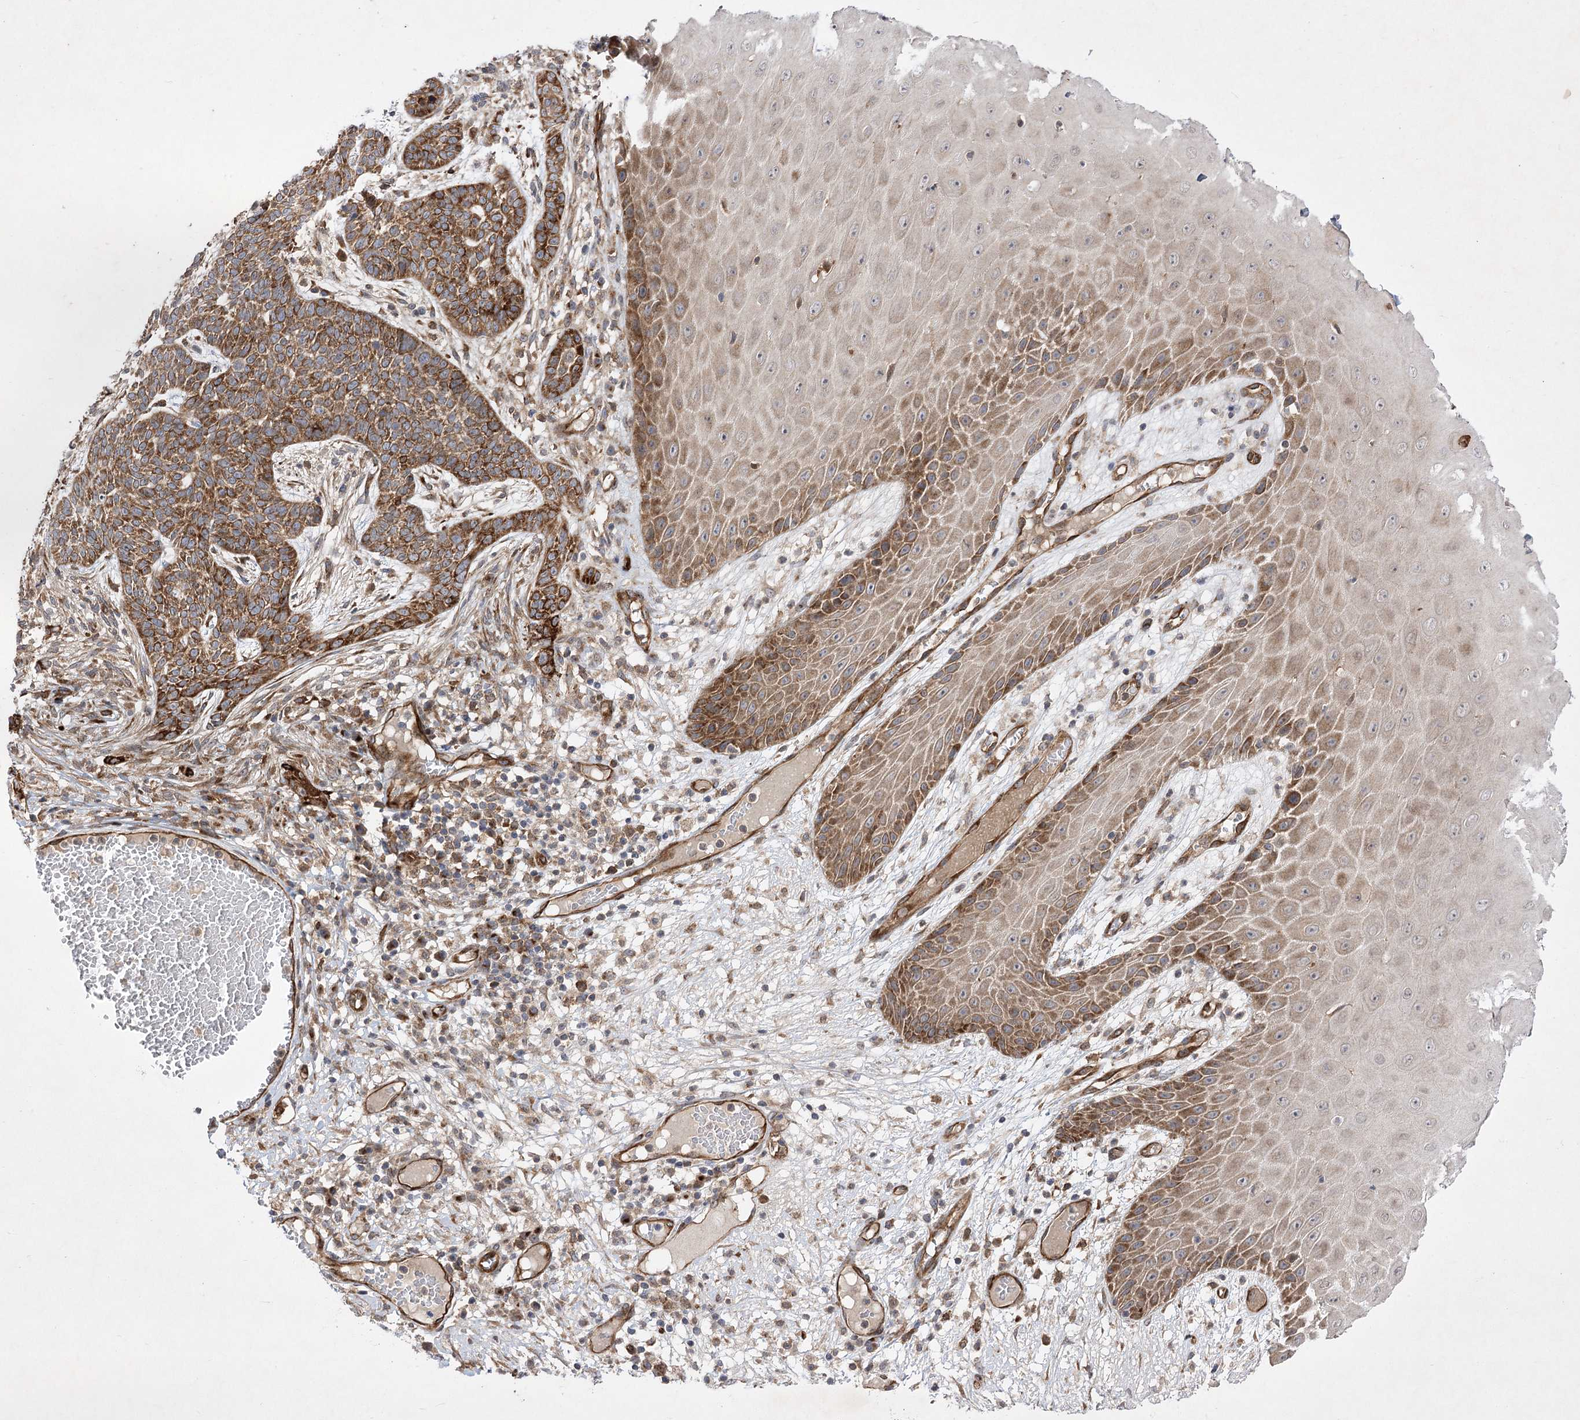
{"staining": {"intensity": "moderate", "quantity": ">75%", "location": "cytoplasmic/membranous"}, "tissue": "skin cancer", "cell_type": "Tumor cells", "image_type": "cancer", "snomed": [{"axis": "morphology", "description": "Normal tissue, NOS"}, {"axis": "morphology", "description": "Basal cell carcinoma"}, {"axis": "topography", "description": "Skin"}], "caption": "Skin cancer stained with a protein marker exhibits moderate staining in tumor cells.", "gene": "ARHGAP31", "patient": {"sex": "male", "age": 64}}